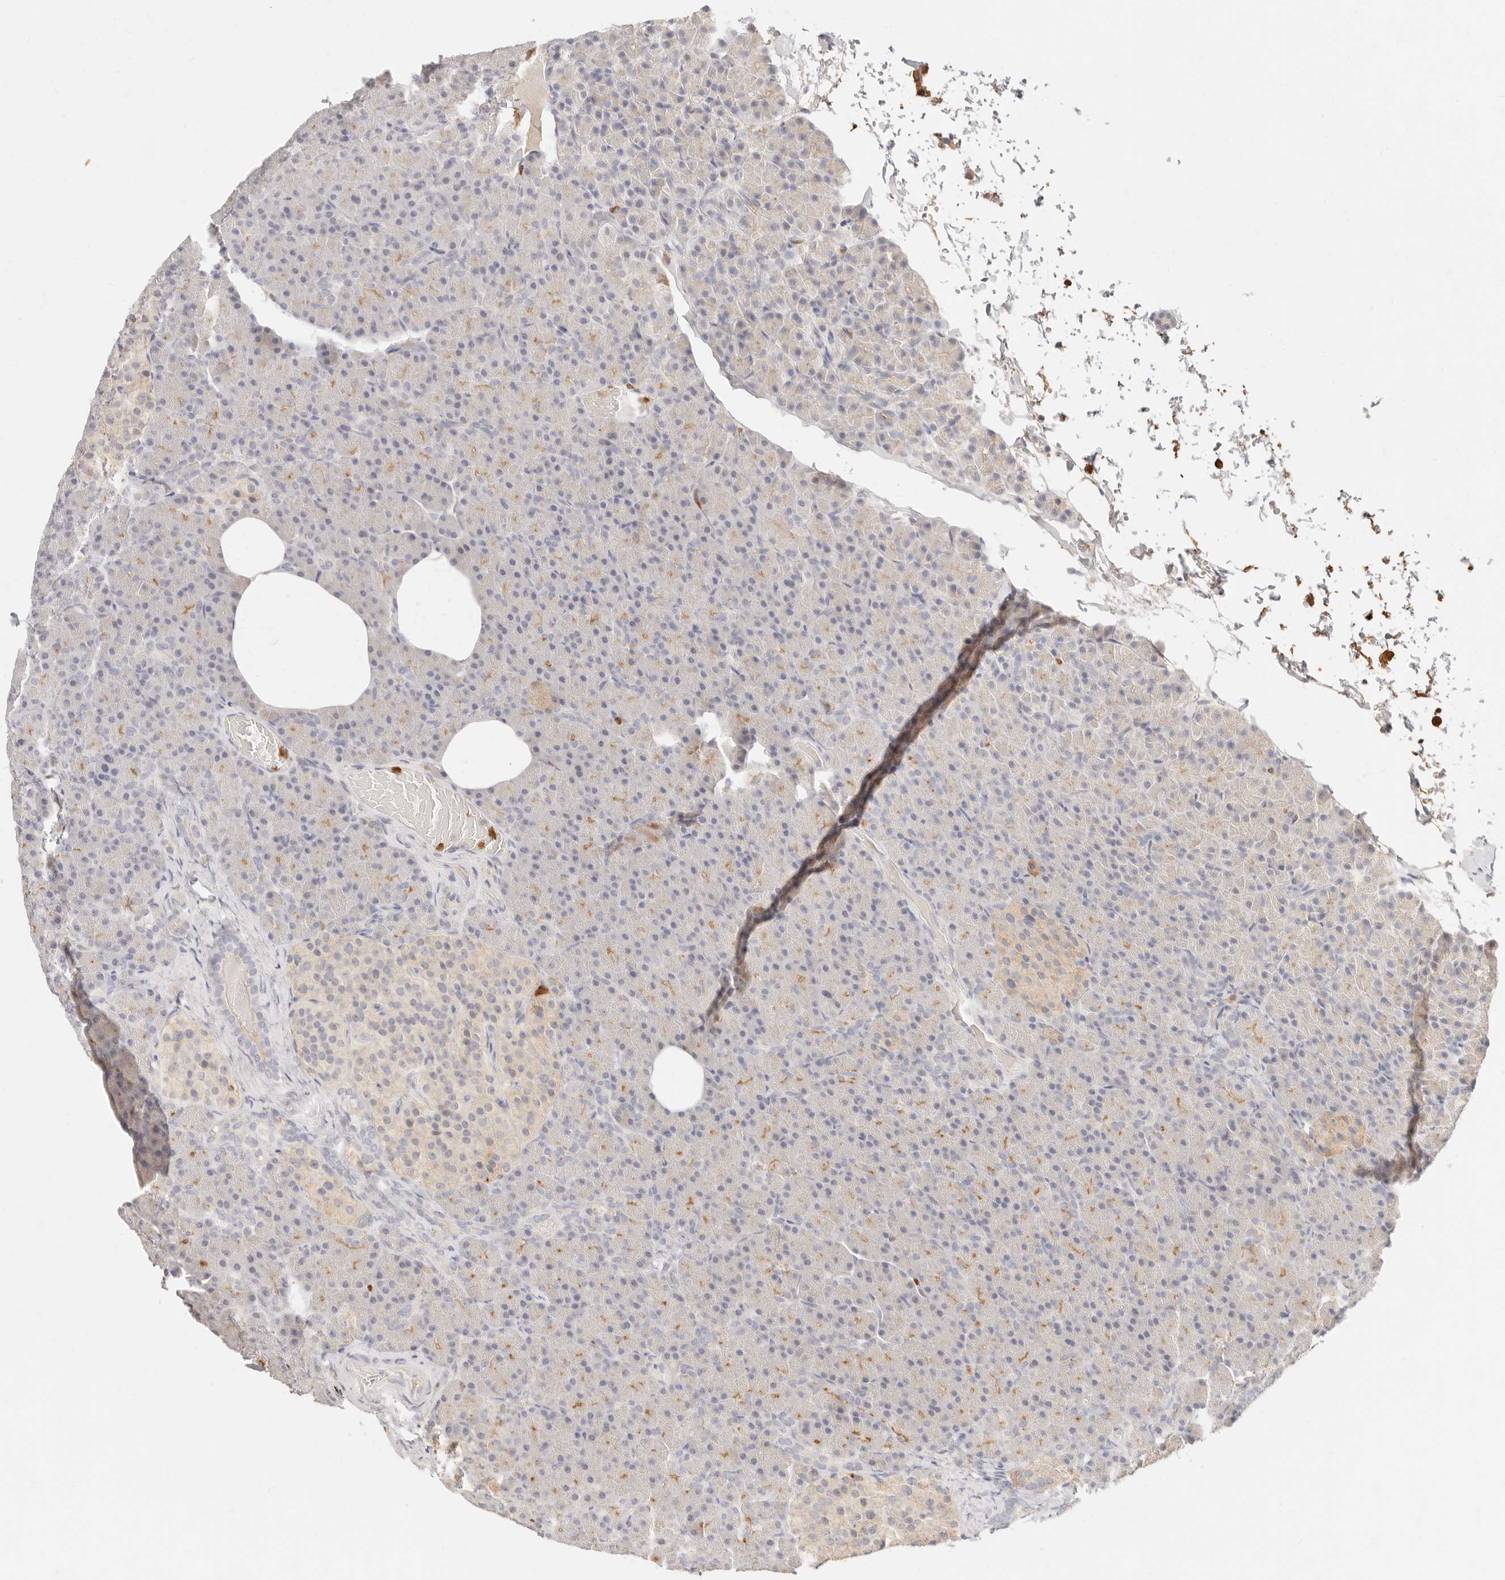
{"staining": {"intensity": "moderate", "quantity": "<25%", "location": "cytoplasmic/membranous"}, "tissue": "pancreas", "cell_type": "Exocrine glandular cells", "image_type": "normal", "snomed": [{"axis": "morphology", "description": "Normal tissue, NOS"}, {"axis": "topography", "description": "Pancreas"}], "caption": "Protein expression analysis of normal human pancreas reveals moderate cytoplasmic/membranous expression in about <25% of exocrine glandular cells. The staining was performed using DAB to visualize the protein expression in brown, while the nuclei were stained in blue with hematoxylin (Magnification: 20x).", "gene": "TMTC2", "patient": {"sex": "female", "age": 43}}